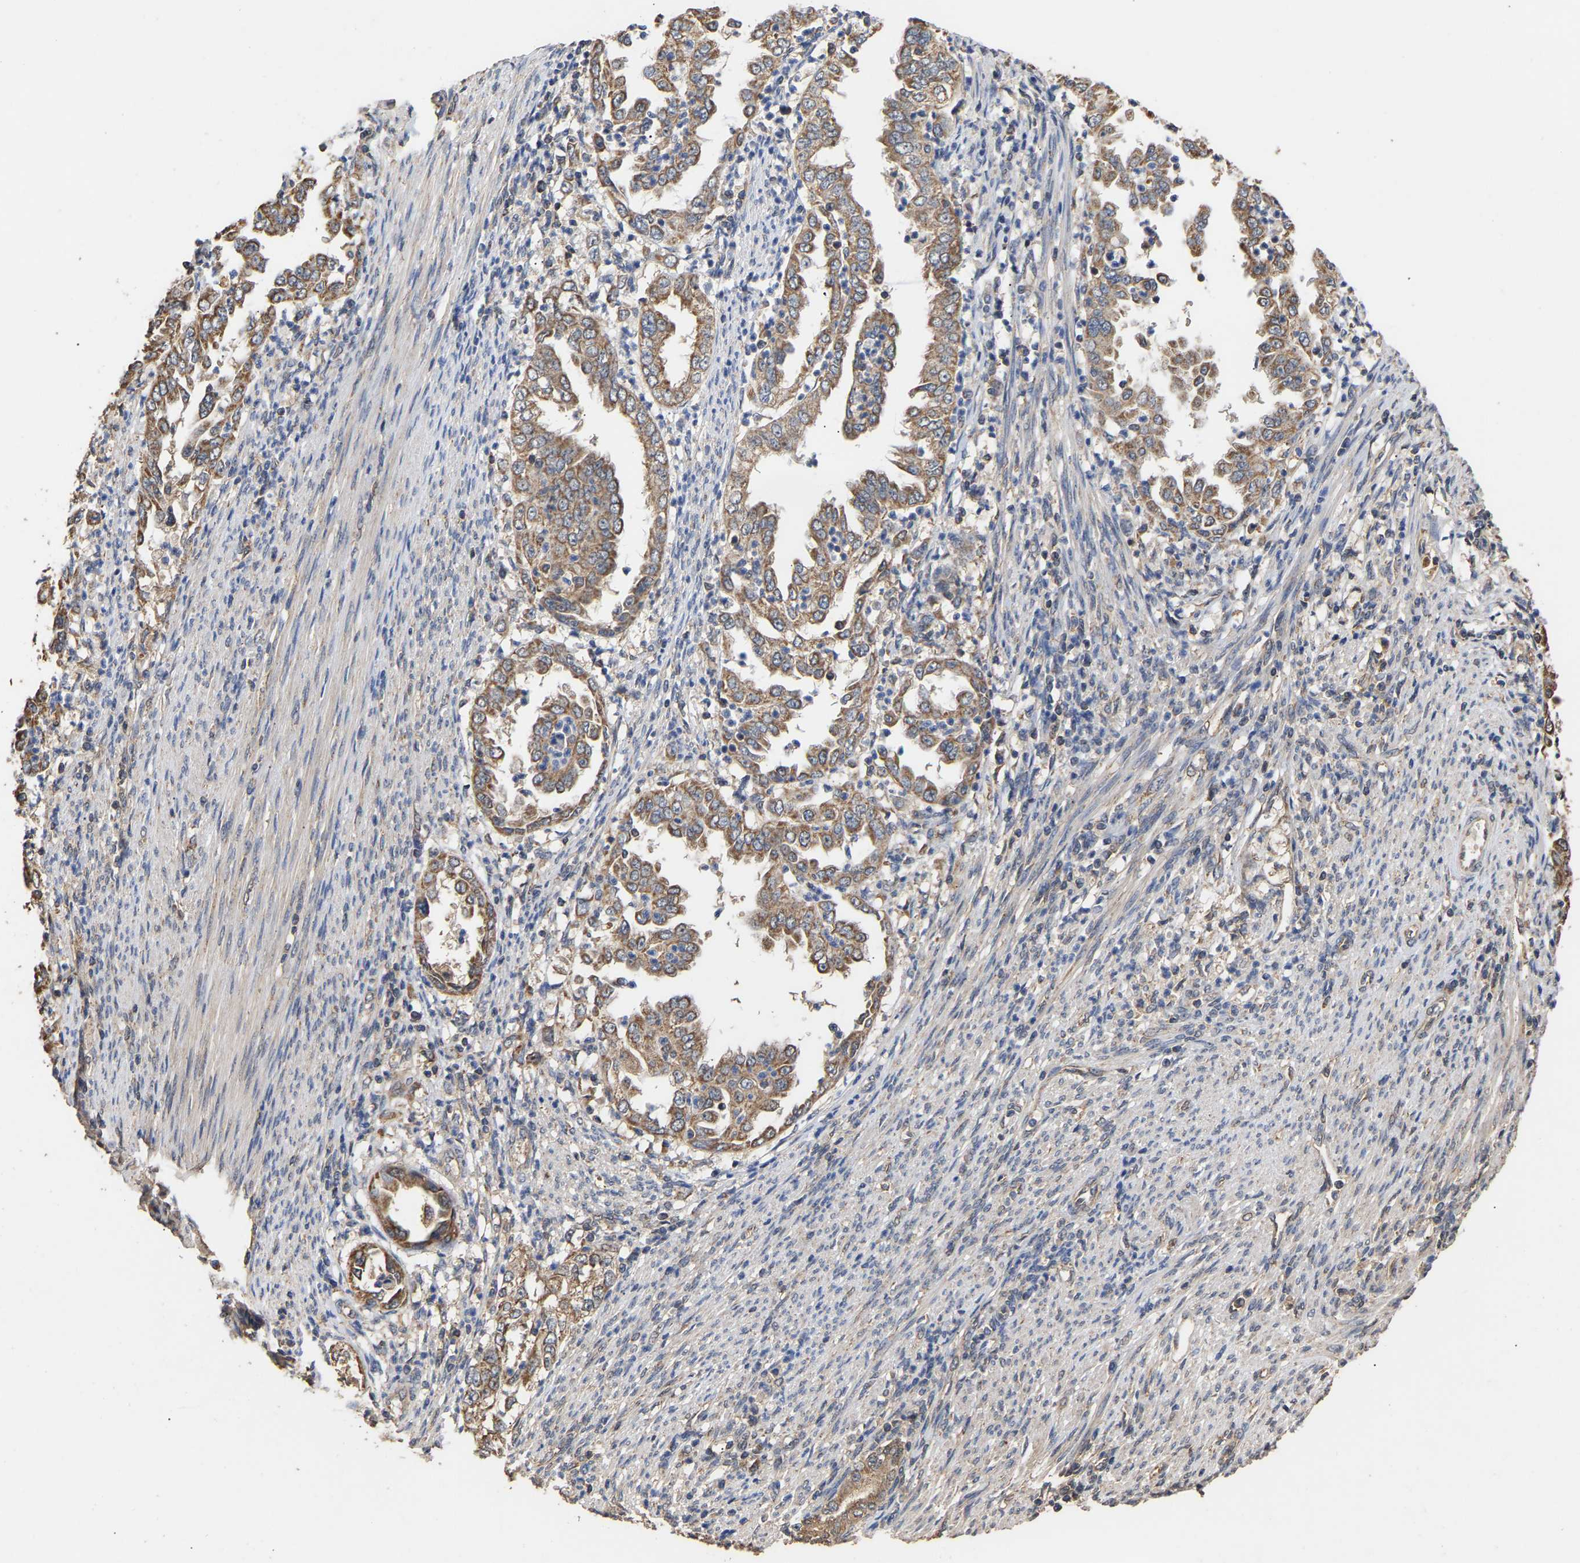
{"staining": {"intensity": "moderate", "quantity": ">75%", "location": "cytoplasmic/membranous"}, "tissue": "endometrial cancer", "cell_type": "Tumor cells", "image_type": "cancer", "snomed": [{"axis": "morphology", "description": "Adenocarcinoma, NOS"}, {"axis": "topography", "description": "Endometrium"}], "caption": "Endometrial cancer was stained to show a protein in brown. There is medium levels of moderate cytoplasmic/membranous staining in approximately >75% of tumor cells.", "gene": "ZNF26", "patient": {"sex": "female", "age": 85}}